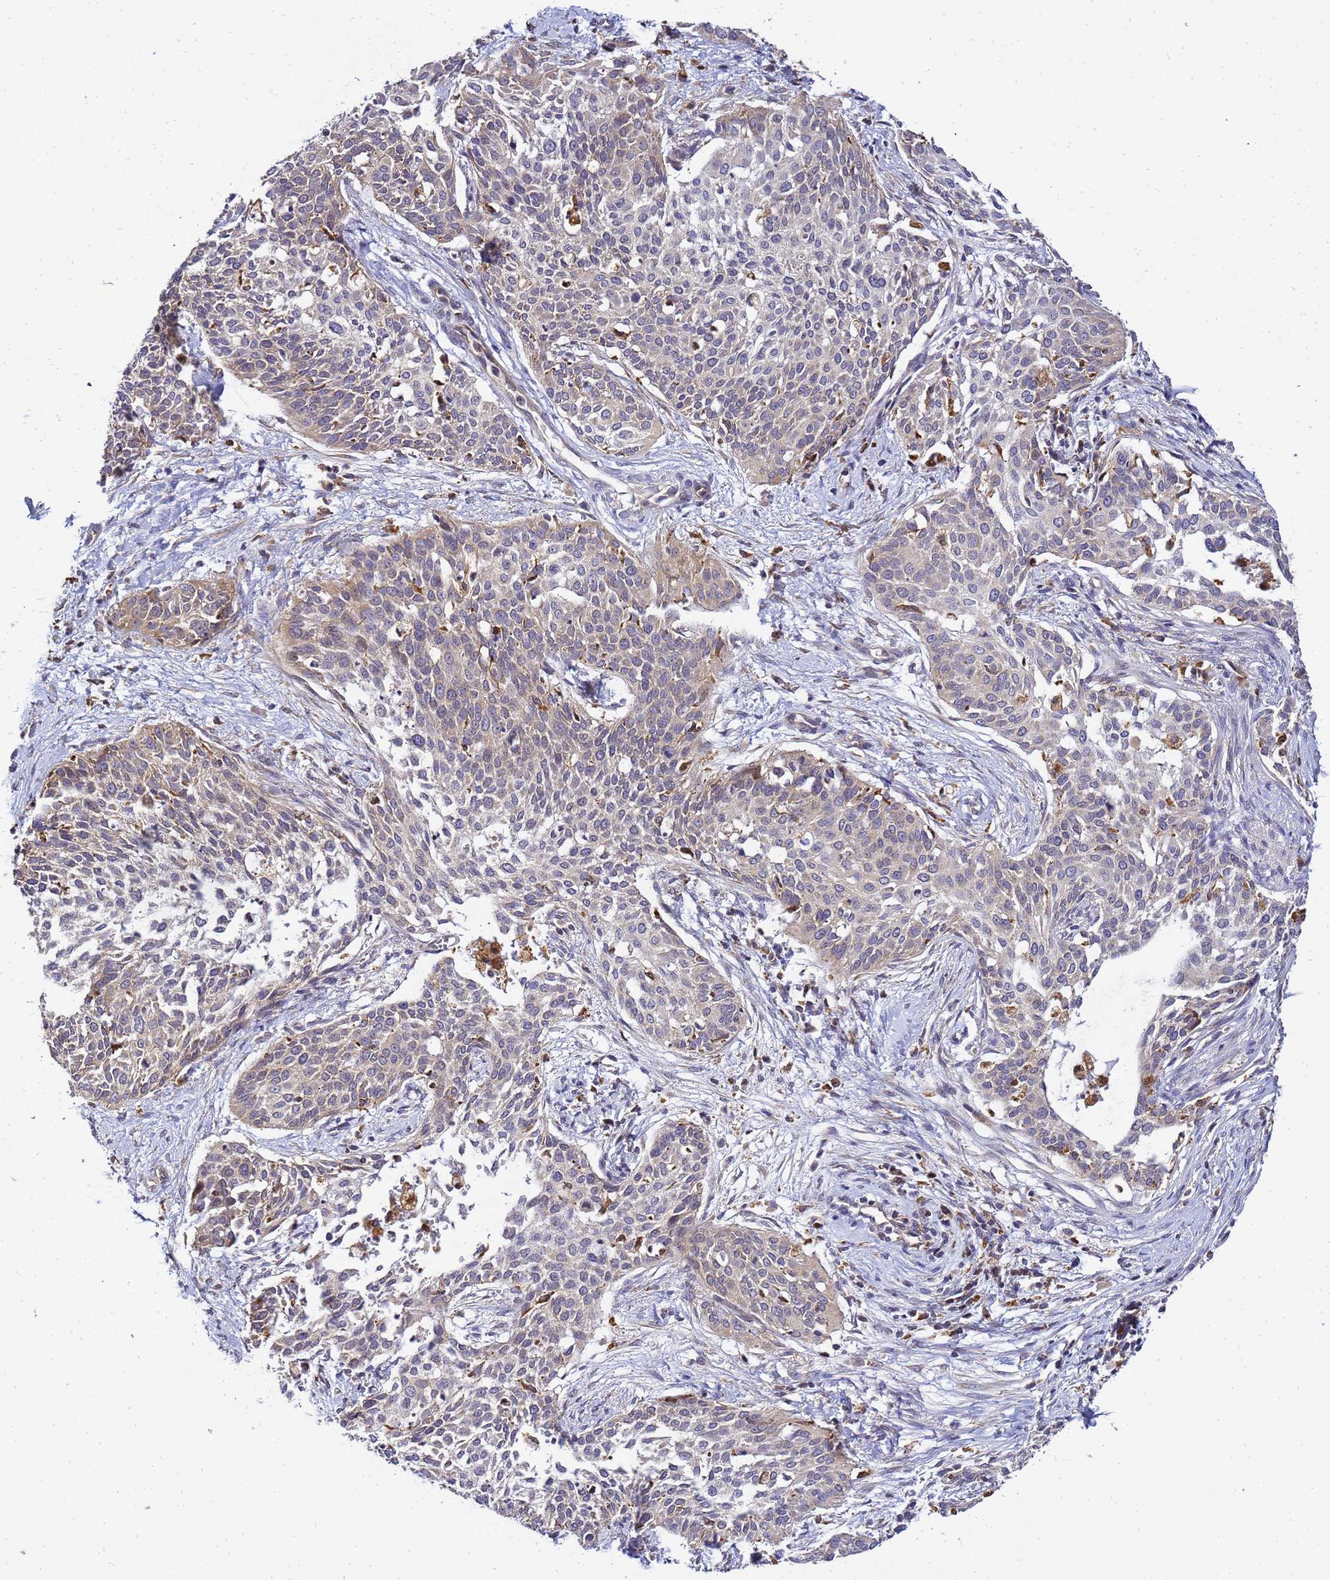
{"staining": {"intensity": "weak", "quantity": ">75%", "location": "cytoplasmic/membranous"}, "tissue": "cervical cancer", "cell_type": "Tumor cells", "image_type": "cancer", "snomed": [{"axis": "morphology", "description": "Squamous cell carcinoma, NOS"}, {"axis": "topography", "description": "Cervix"}], "caption": "The micrograph displays immunohistochemical staining of cervical squamous cell carcinoma. There is weak cytoplasmic/membranous positivity is seen in about >75% of tumor cells.", "gene": "ADPGK", "patient": {"sex": "female", "age": 44}}